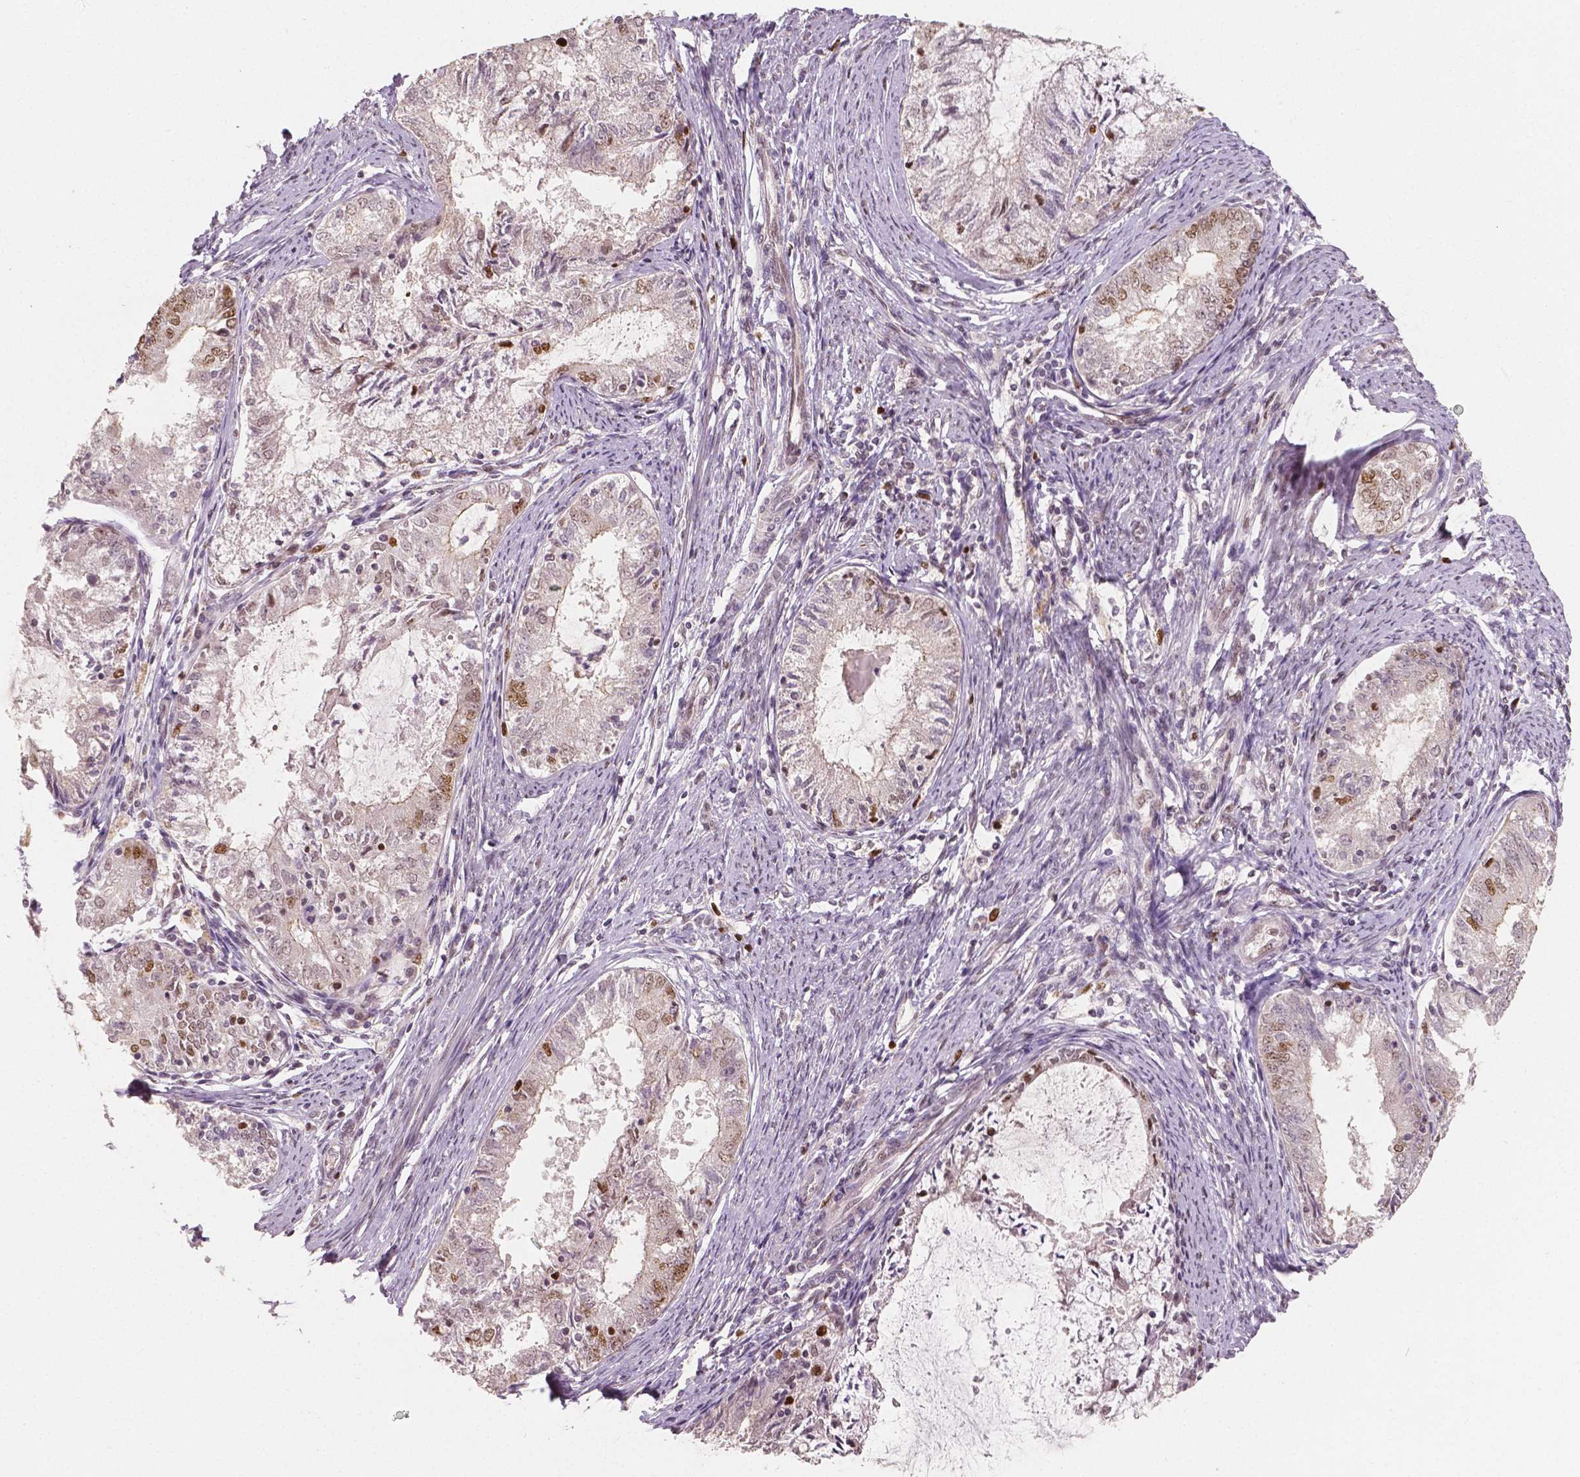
{"staining": {"intensity": "moderate", "quantity": "<25%", "location": "cytoplasmic/membranous,nuclear"}, "tissue": "endometrial cancer", "cell_type": "Tumor cells", "image_type": "cancer", "snomed": [{"axis": "morphology", "description": "Adenocarcinoma, NOS"}, {"axis": "topography", "description": "Endometrium"}], "caption": "The photomicrograph reveals staining of endometrial cancer (adenocarcinoma), revealing moderate cytoplasmic/membranous and nuclear protein positivity (brown color) within tumor cells. (DAB (3,3'-diaminobenzidine) IHC, brown staining for protein, blue staining for nuclei).", "gene": "NSD2", "patient": {"sex": "female", "age": 57}}